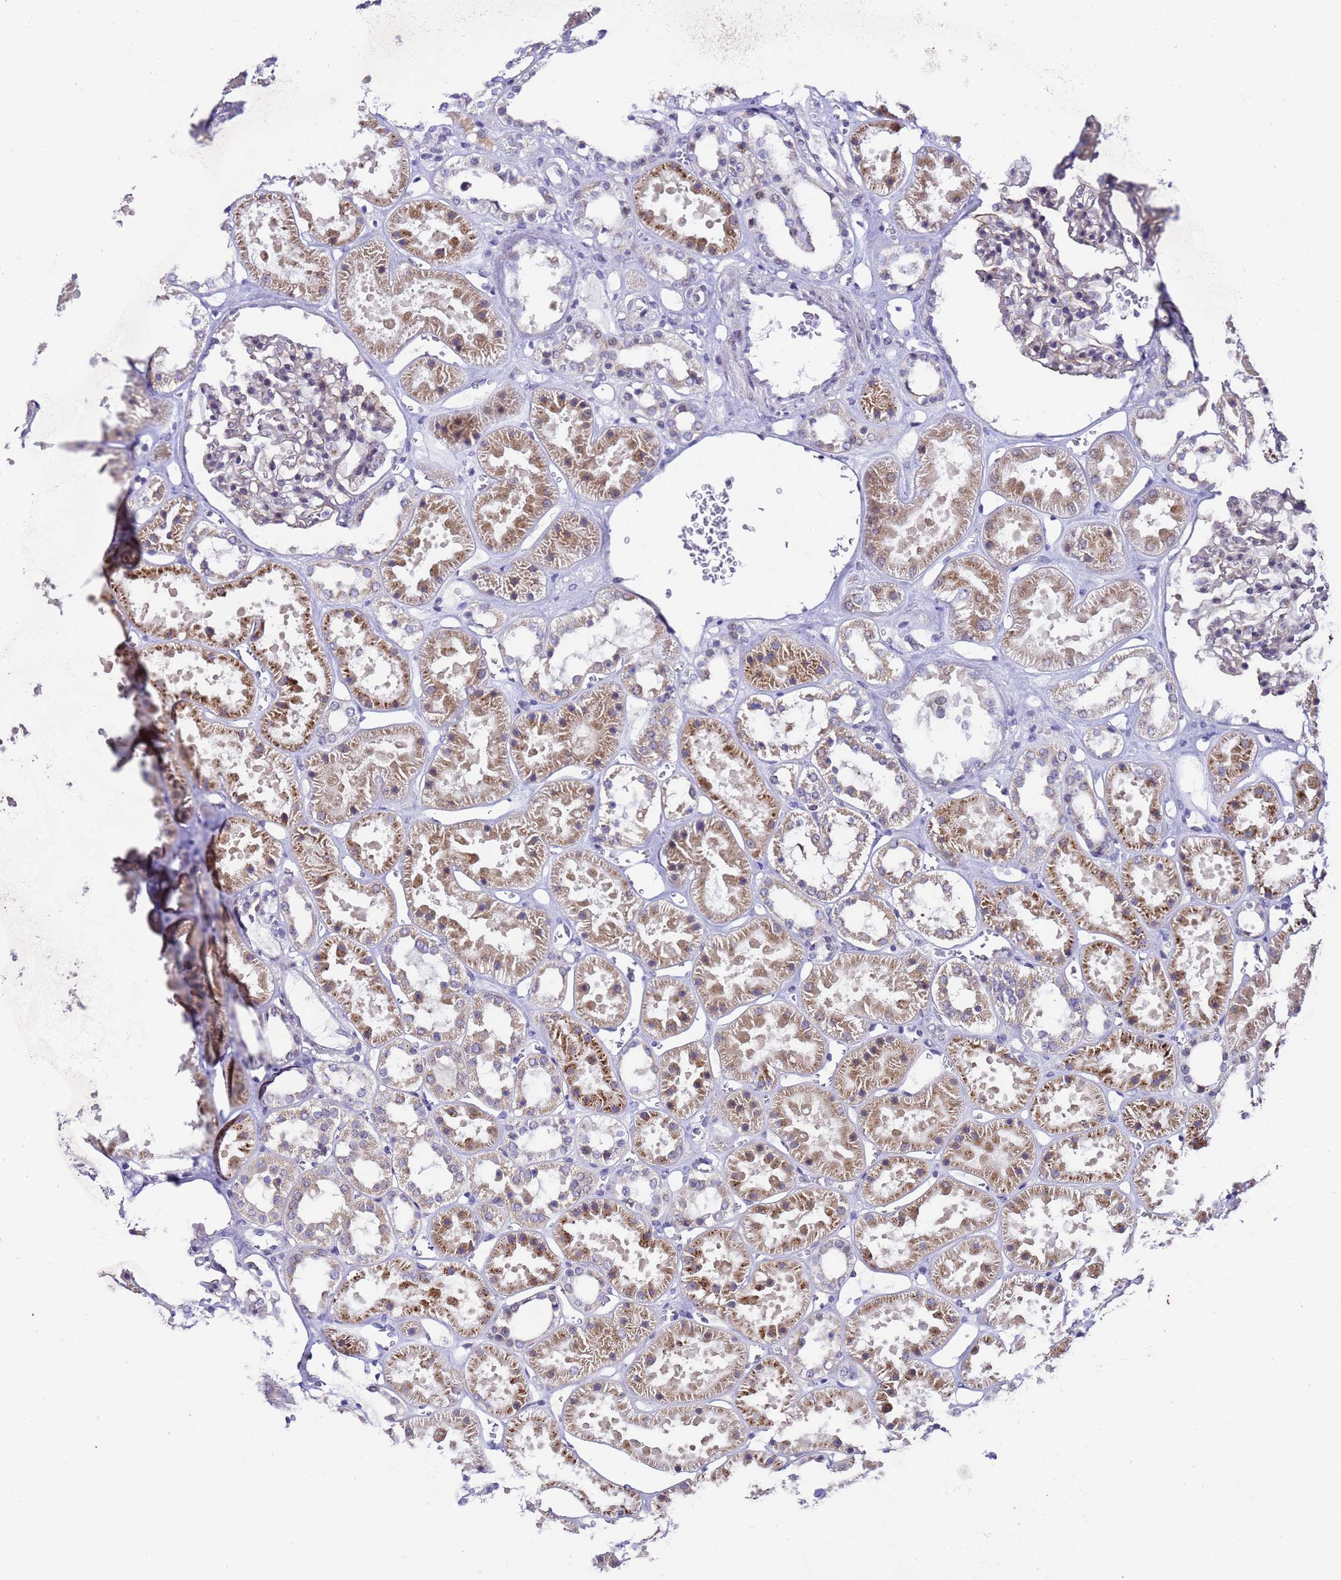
{"staining": {"intensity": "negative", "quantity": "none", "location": "none"}, "tissue": "kidney", "cell_type": "Cells in glomeruli", "image_type": "normal", "snomed": [{"axis": "morphology", "description": "Normal tissue, NOS"}, {"axis": "topography", "description": "Kidney"}], "caption": "Cells in glomeruli are negative for protein expression in normal human kidney. The staining is performed using DAB brown chromogen with nuclei counter-stained in using hematoxylin.", "gene": "C19orf47", "patient": {"sex": "female", "age": 41}}